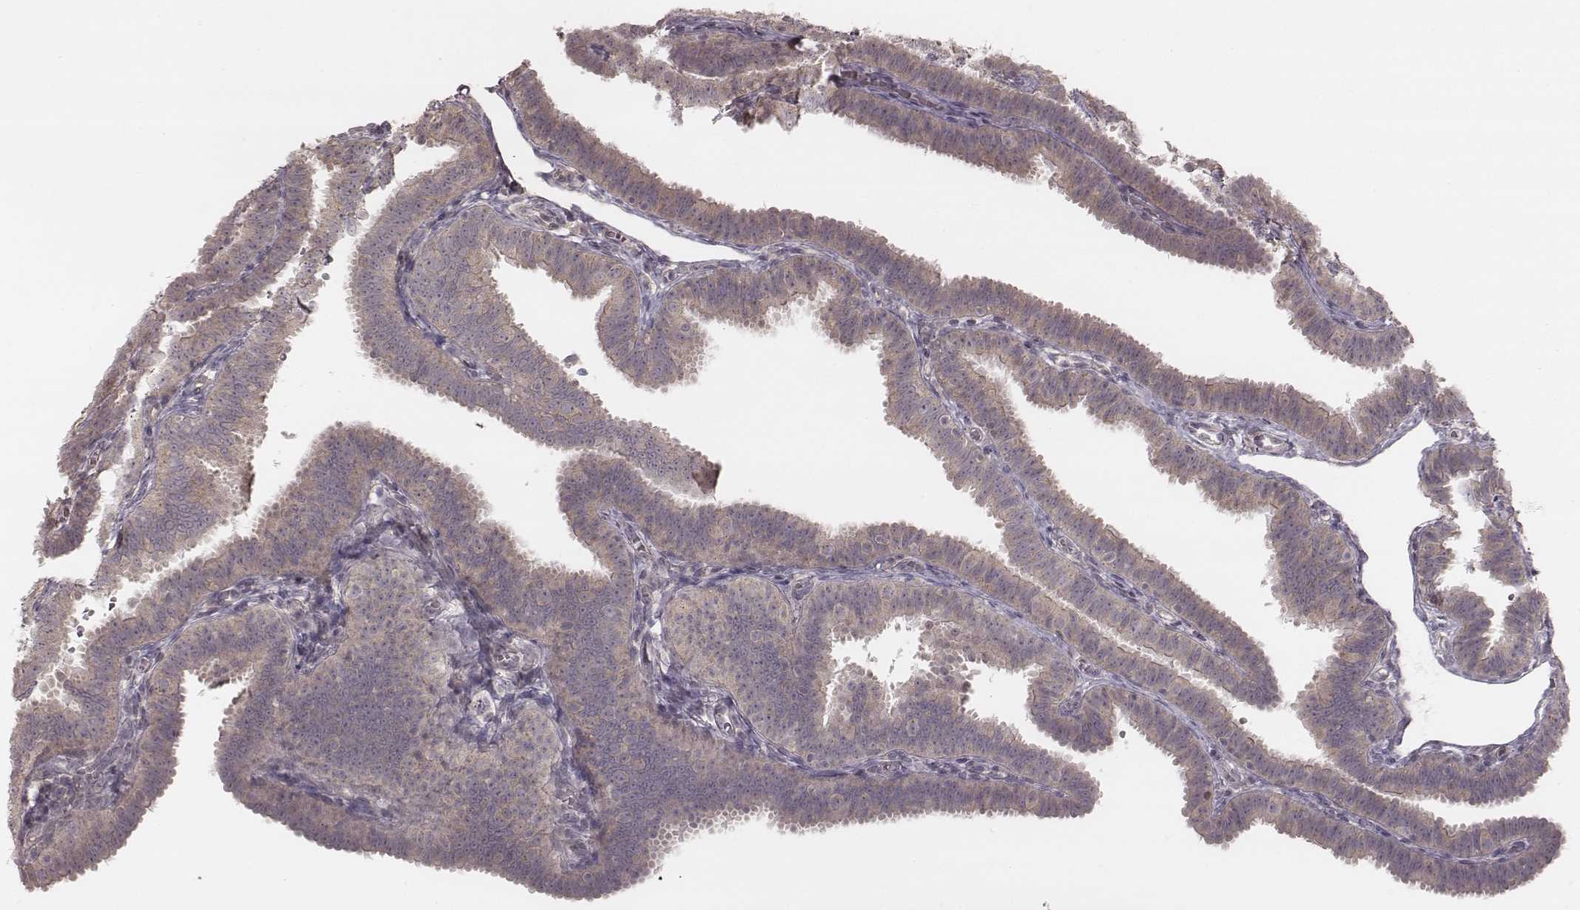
{"staining": {"intensity": "weak", "quantity": ">75%", "location": "cytoplasmic/membranous"}, "tissue": "fallopian tube", "cell_type": "Glandular cells", "image_type": "normal", "snomed": [{"axis": "morphology", "description": "Normal tissue, NOS"}, {"axis": "topography", "description": "Fallopian tube"}], "caption": "DAB (3,3'-diaminobenzidine) immunohistochemical staining of benign fallopian tube demonstrates weak cytoplasmic/membranous protein expression in about >75% of glandular cells.", "gene": "TDRD5", "patient": {"sex": "female", "age": 25}}